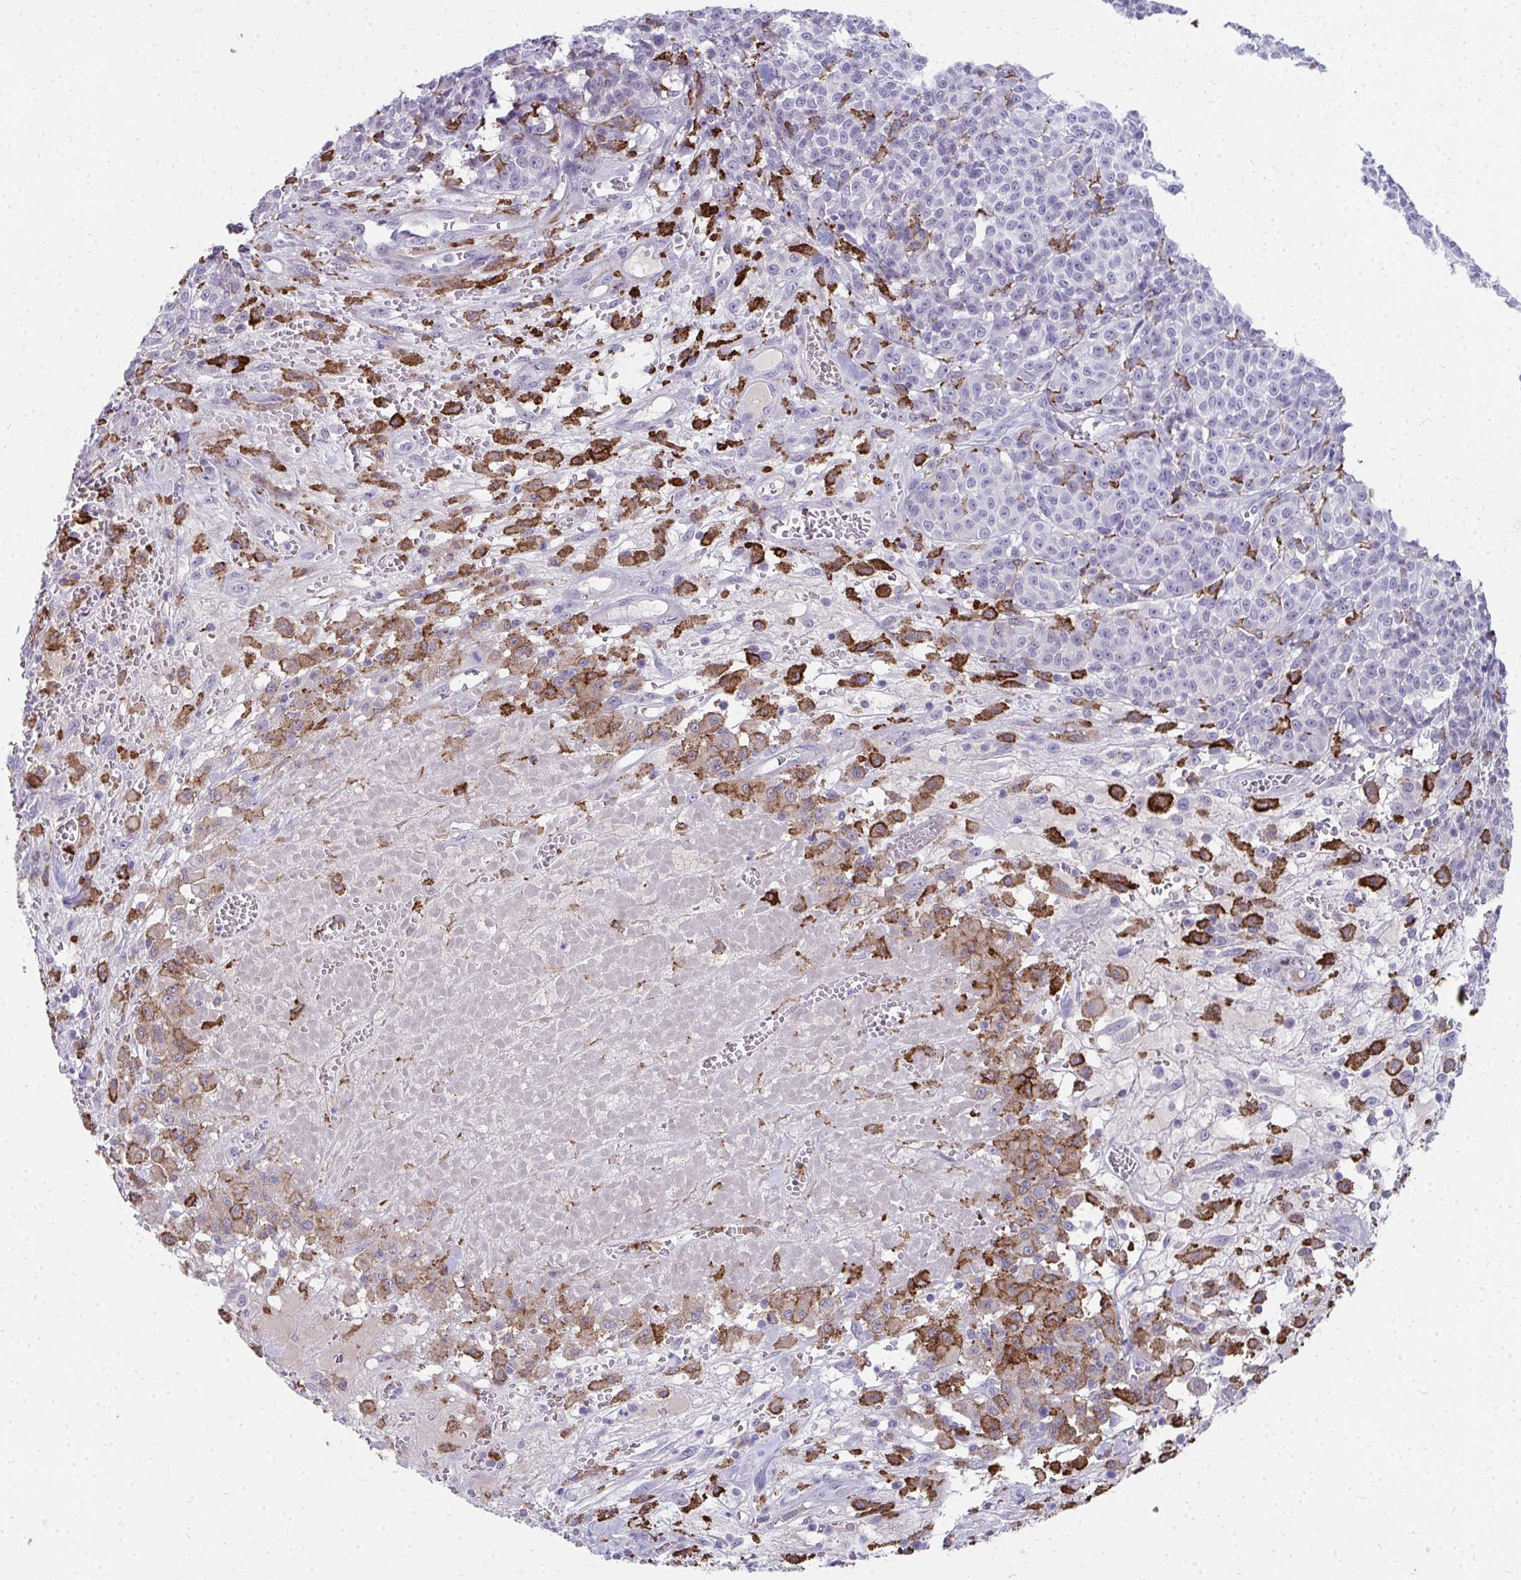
{"staining": {"intensity": "negative", "quantity": "none", "location": "none"}, "tissue": "melanoma", "cell_type": "Tumor cells", "image_type": "cancer", "snomed": [{"axis": "morphology", "description": "Normal tissue, NOS"}, {"axis": "morphology", "description": "Malignant melanoma, NOS"}, {"axis": "topography", "description": "Skin"}], "caption": "This is a micrograph of immunohistochemistry (IHC) staining of melanoma, which shows no expression in tumor cells.", "gene": "CD163", "patient": {"sex": "female", "age": 34}}